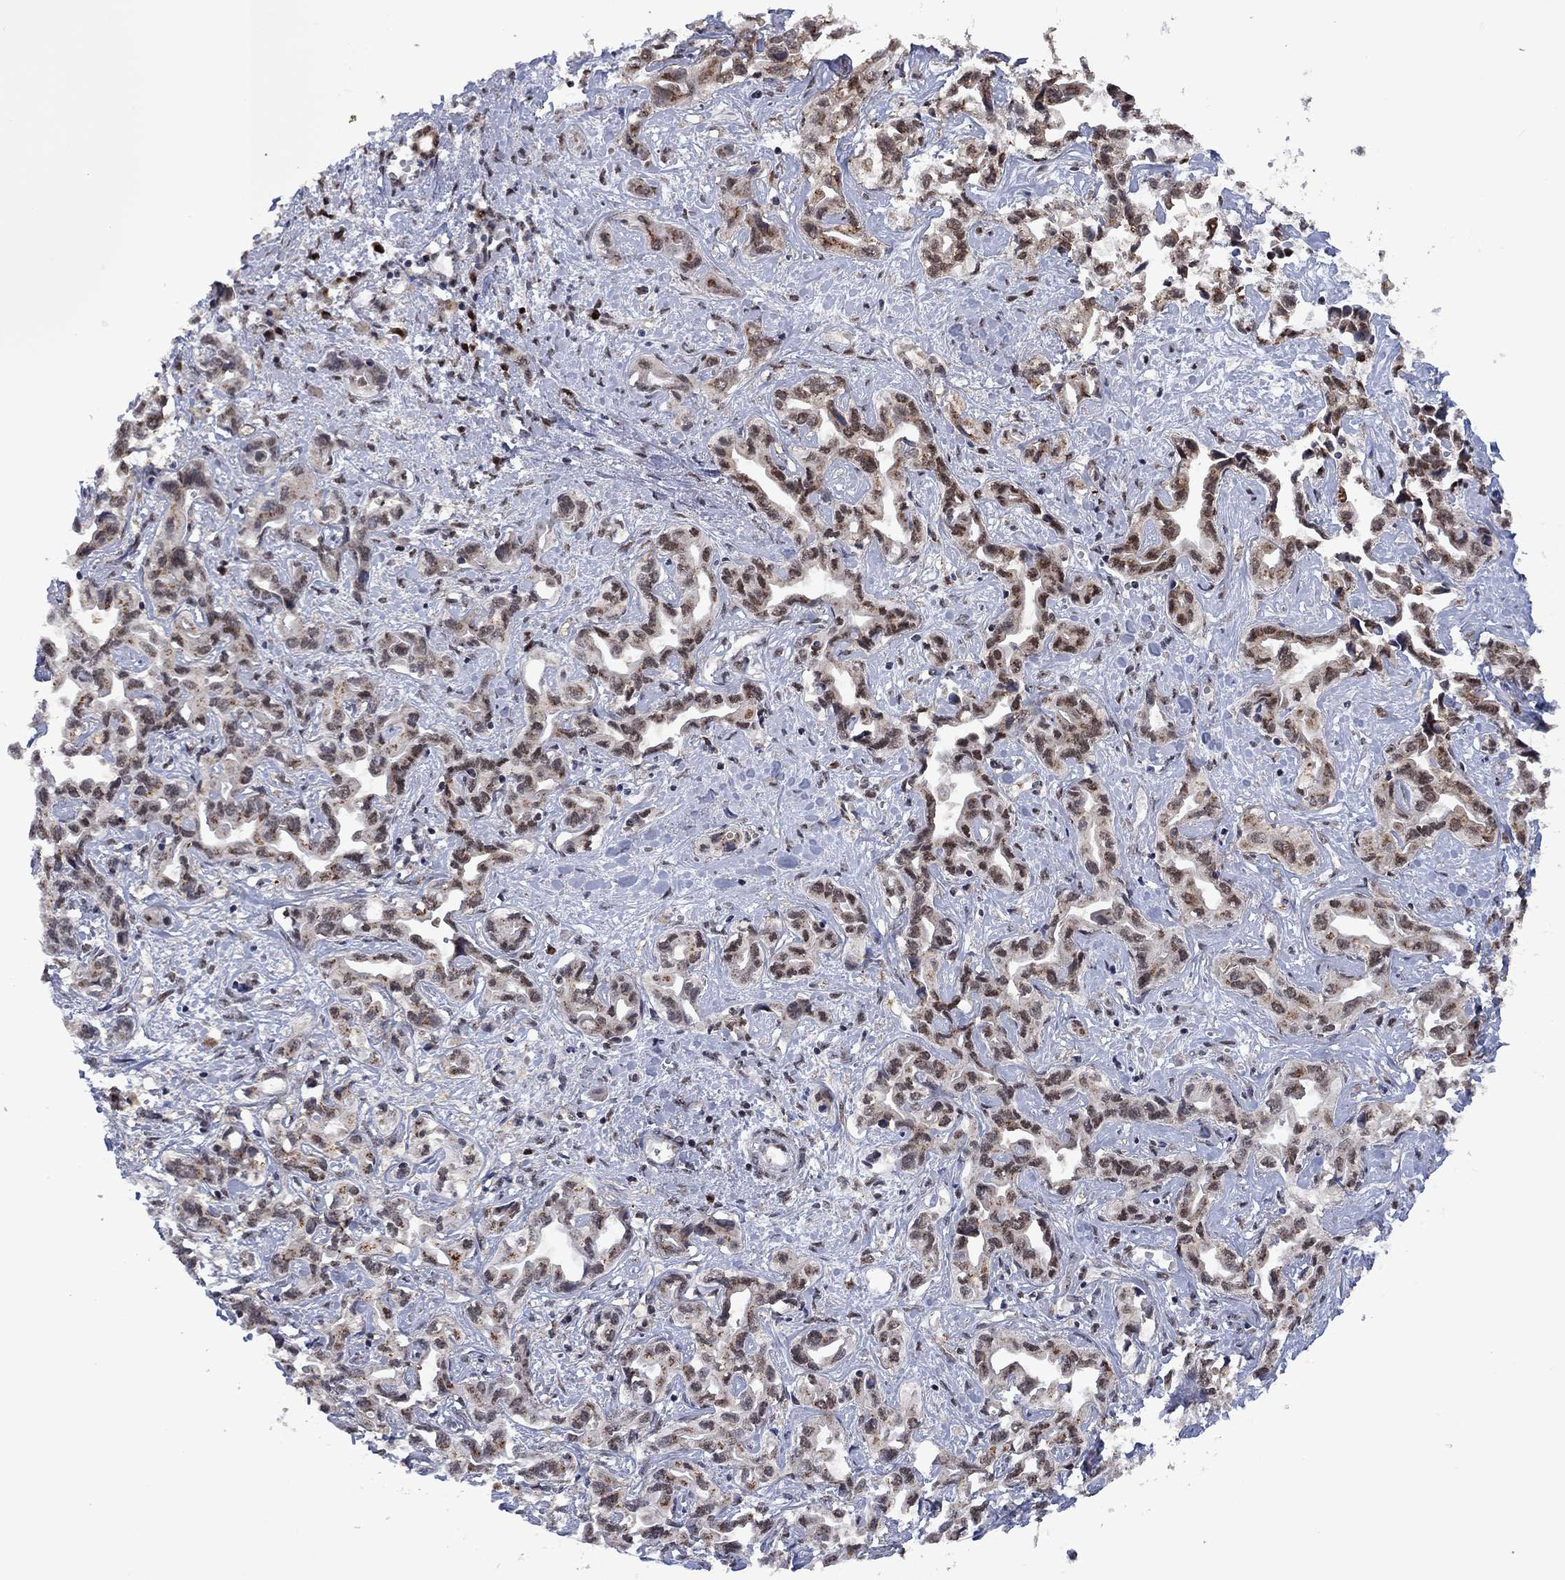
{"staining": {"intensity": "moderate", "quantity": "25%-75%", "location": "nuclear"}, "tissue": "liver cancer", "cell_type": "Tumor cells", "image_type": "cancer", "snomed": [{"axis": "morphology", "description": "Cholangiocarcinoma"}, {"axis": "topography", "description": "Liver"}], "caption": "Moderate nuclear staining is present in approximately 25%-75% of tumor cells in liver cancer.", "gene": "FBL", "patient": {"sex": "female", "age": 64}}